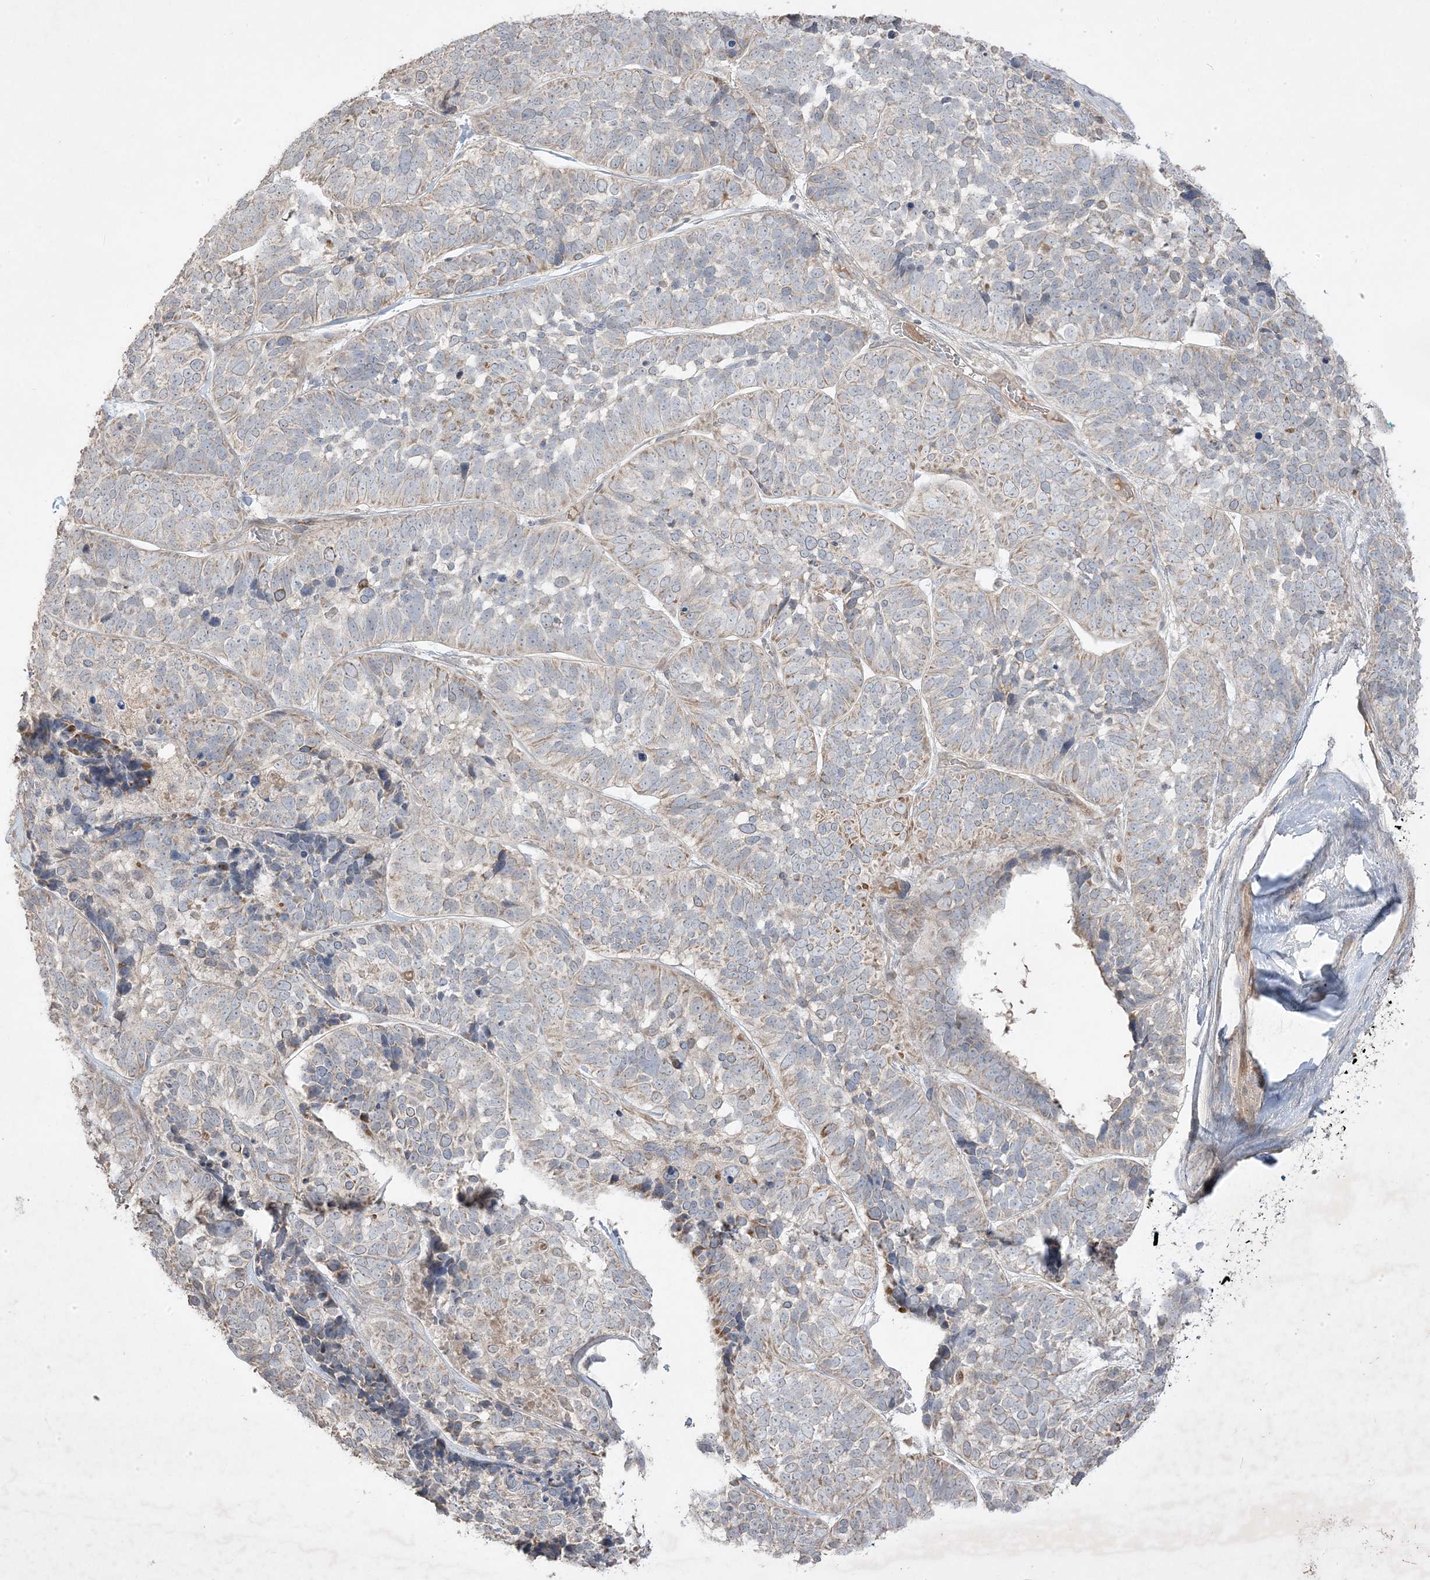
{"staining": {"intensity": "weak", "quantity": "<25%", "location": "cytoplasmic/membranous"}, "tissue": "skin cancer", "cell_type": "Tumor cells", "image_type": "cancer", "snomed": [{"axis": "morphology", "description": "Basal cell carcinoma"}, {"axis": "topography", "description": "Skin"}], "caption": "Photomicrograph shows no protein expression in tumor cells of skin cancer tissue.", "gene": "RGL4", "patient": {"sex": "male", "age": 62}}